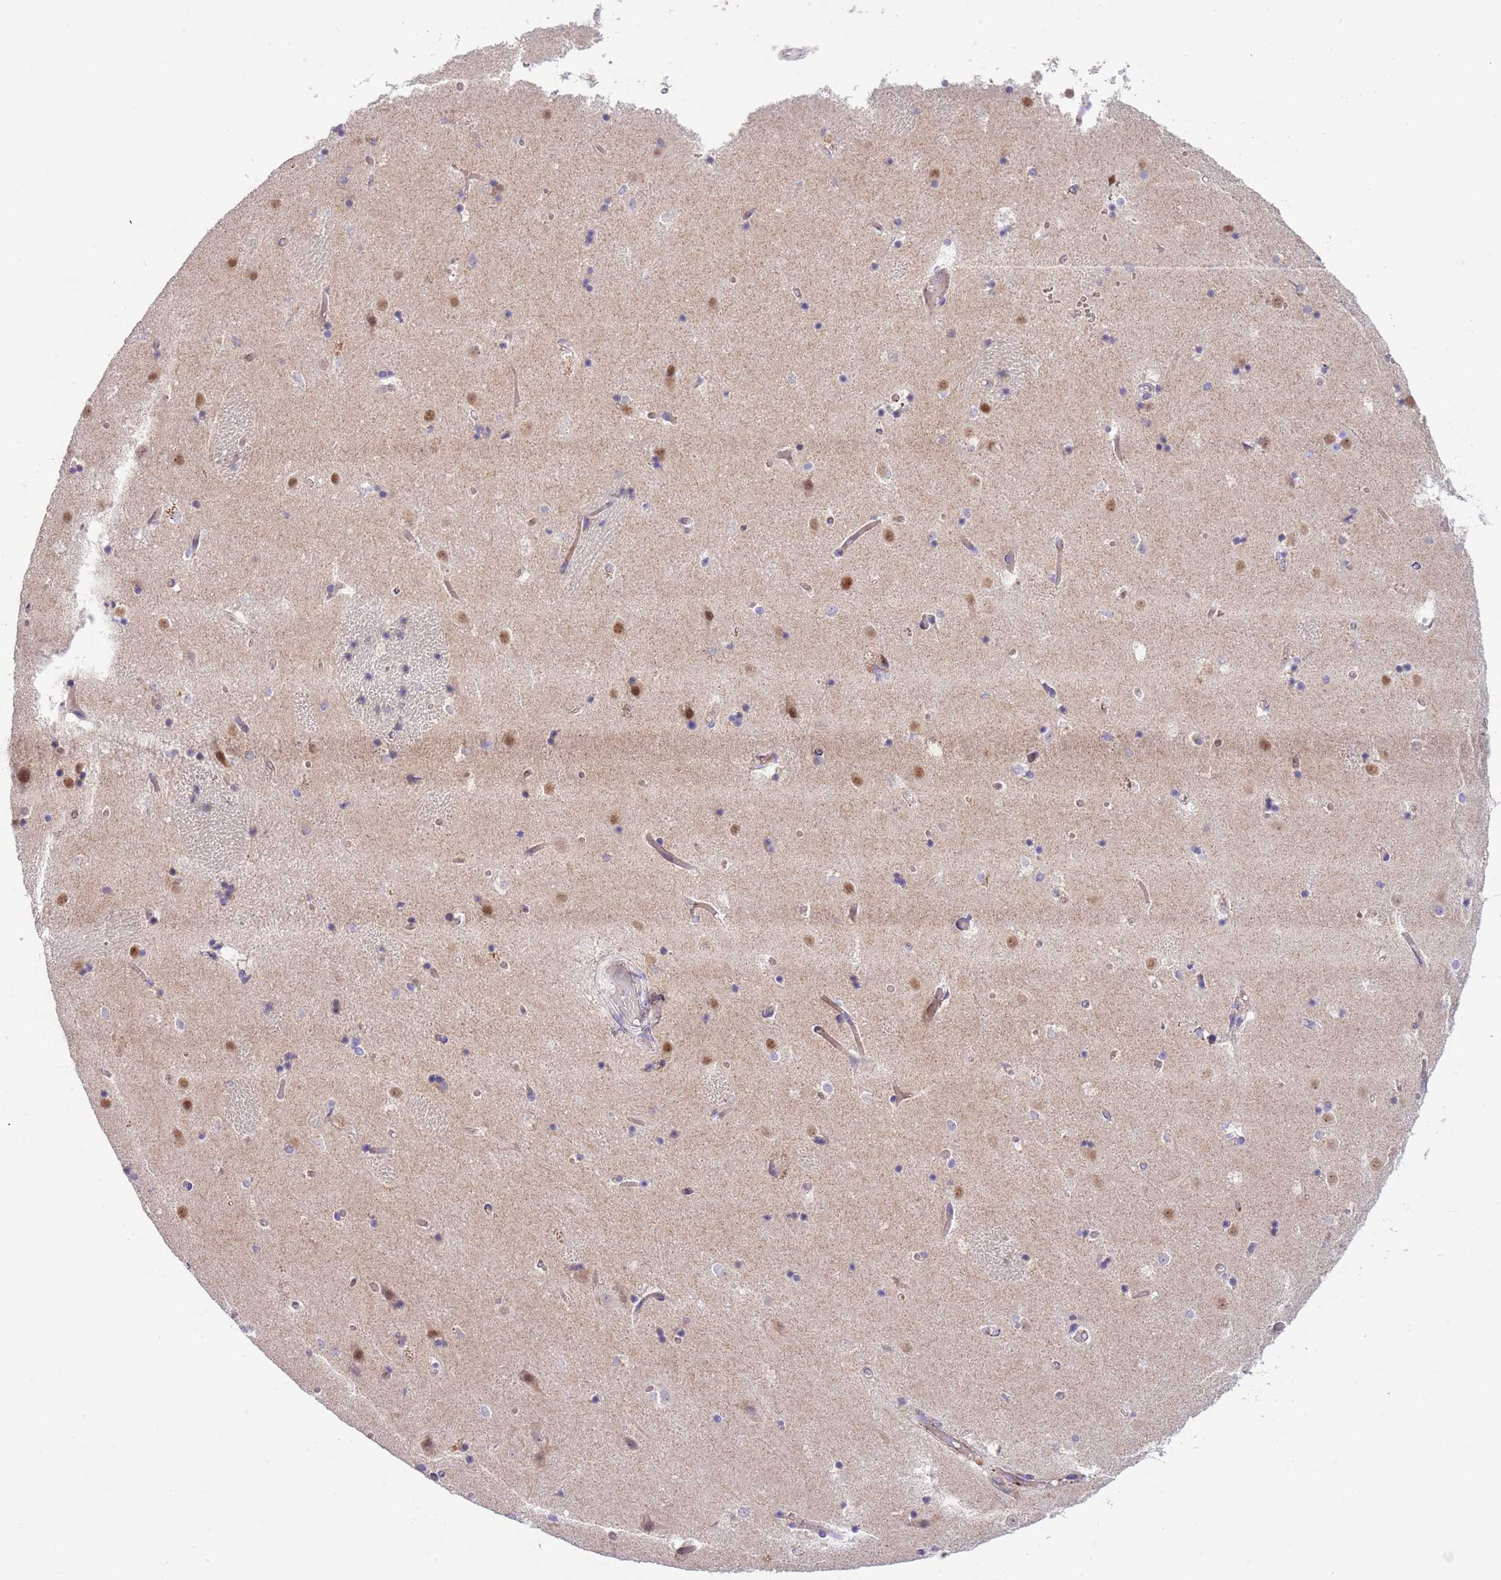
{"staining": {"intensity": "moderate", "quantity": "<25%", "location": "nuclear"}, "tissue": "caudate", "cell_type": "Glial cells", "image_type": "normal", "snomed": [{"axis": "morphology", "description": "Normal tissue, NOS"}, {"axis": "topography", "description": "Lateral ventricle wall"}], "caption": "Brown immunohistochemical staining in unremarkable caudate shows moderate nuclear positivity in approximately <25% of glial cells.", "gene": "ABHD17A", "patient": {"sex": "female", "age": 52}}